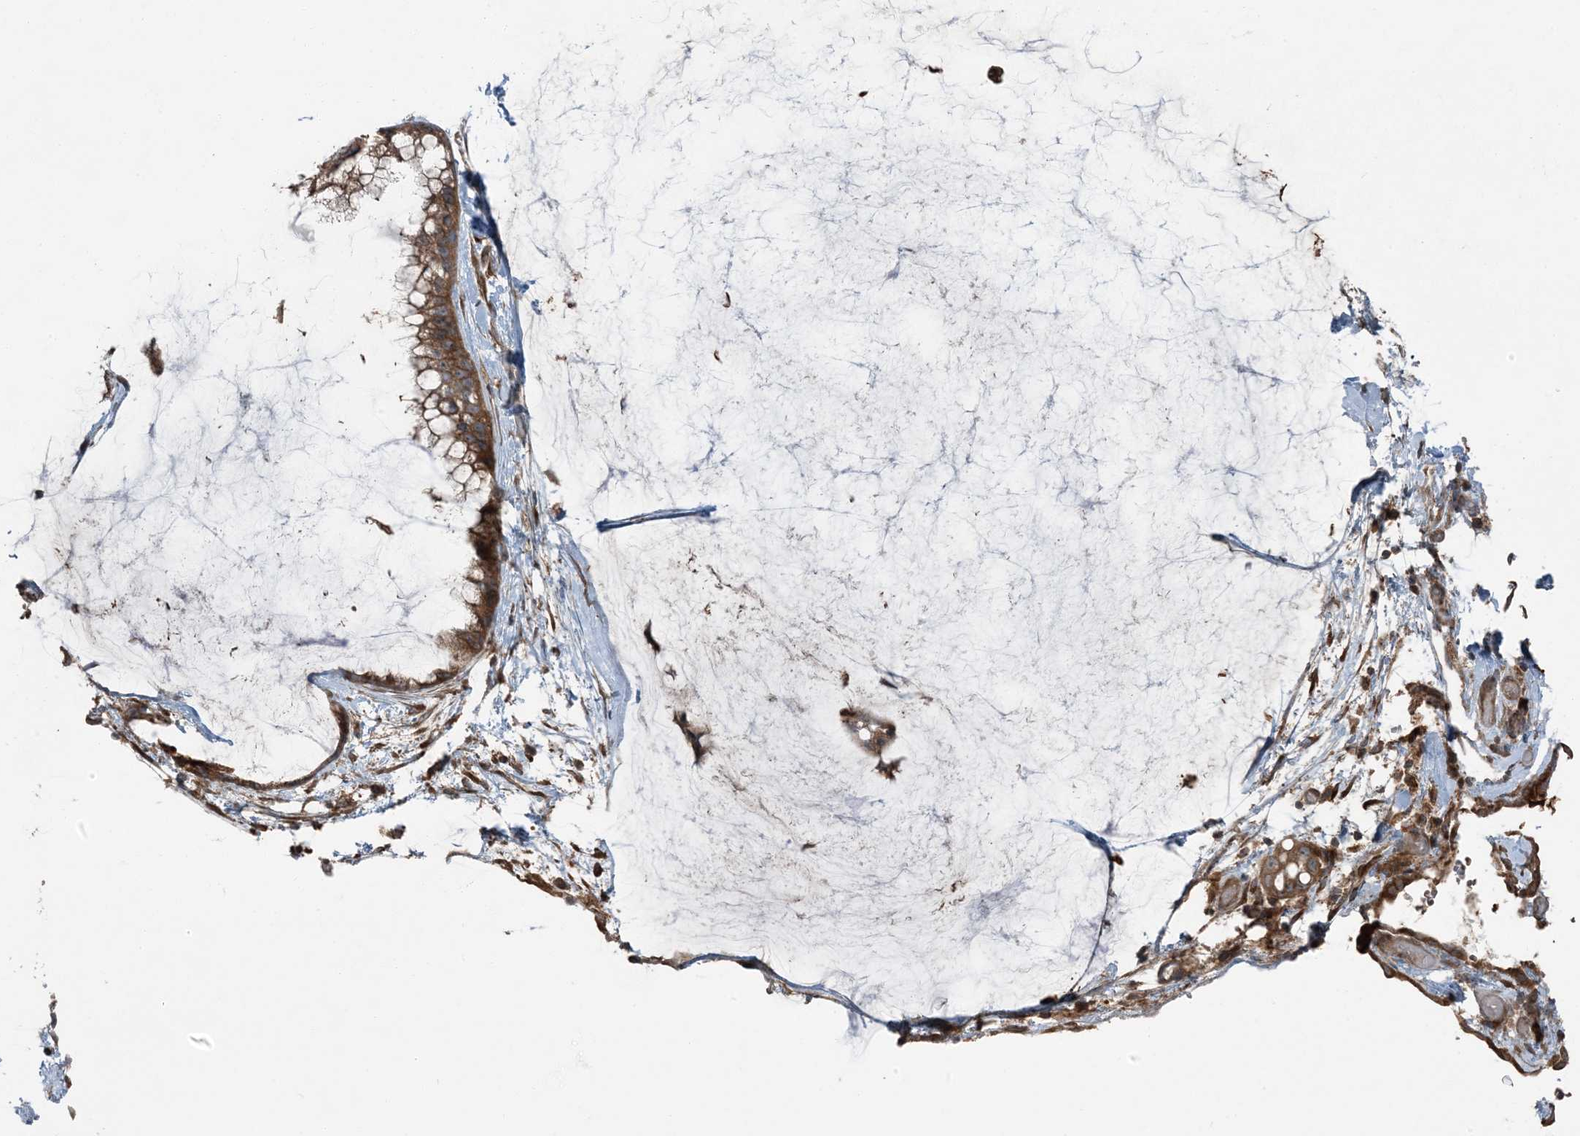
{"staining": {"intensity": "moderate", "quantity": ">75%", "location": "cytoplasmic/membranous"}, "tissue": "ovarian cancer", "cell_type": "Tumor cells", "image_type": "cancer", "snomed": [{"axis": "morphology", "description": "Cystadenocarcinoma, mucinous, NOS"}, {"axis": "topography", "description": "Ovary"}], "caption": "Immunohistochemistry micrograph of mucinous cystadenocarcinoma (ovarian) stained for a protein (brown), which shows medium levels of moderate cytoplasmic/membranous staining in approximately >75% of tumor cells.", "gene": "RAB3GAP1", "patient": {"sex": "female", "age": 39}}